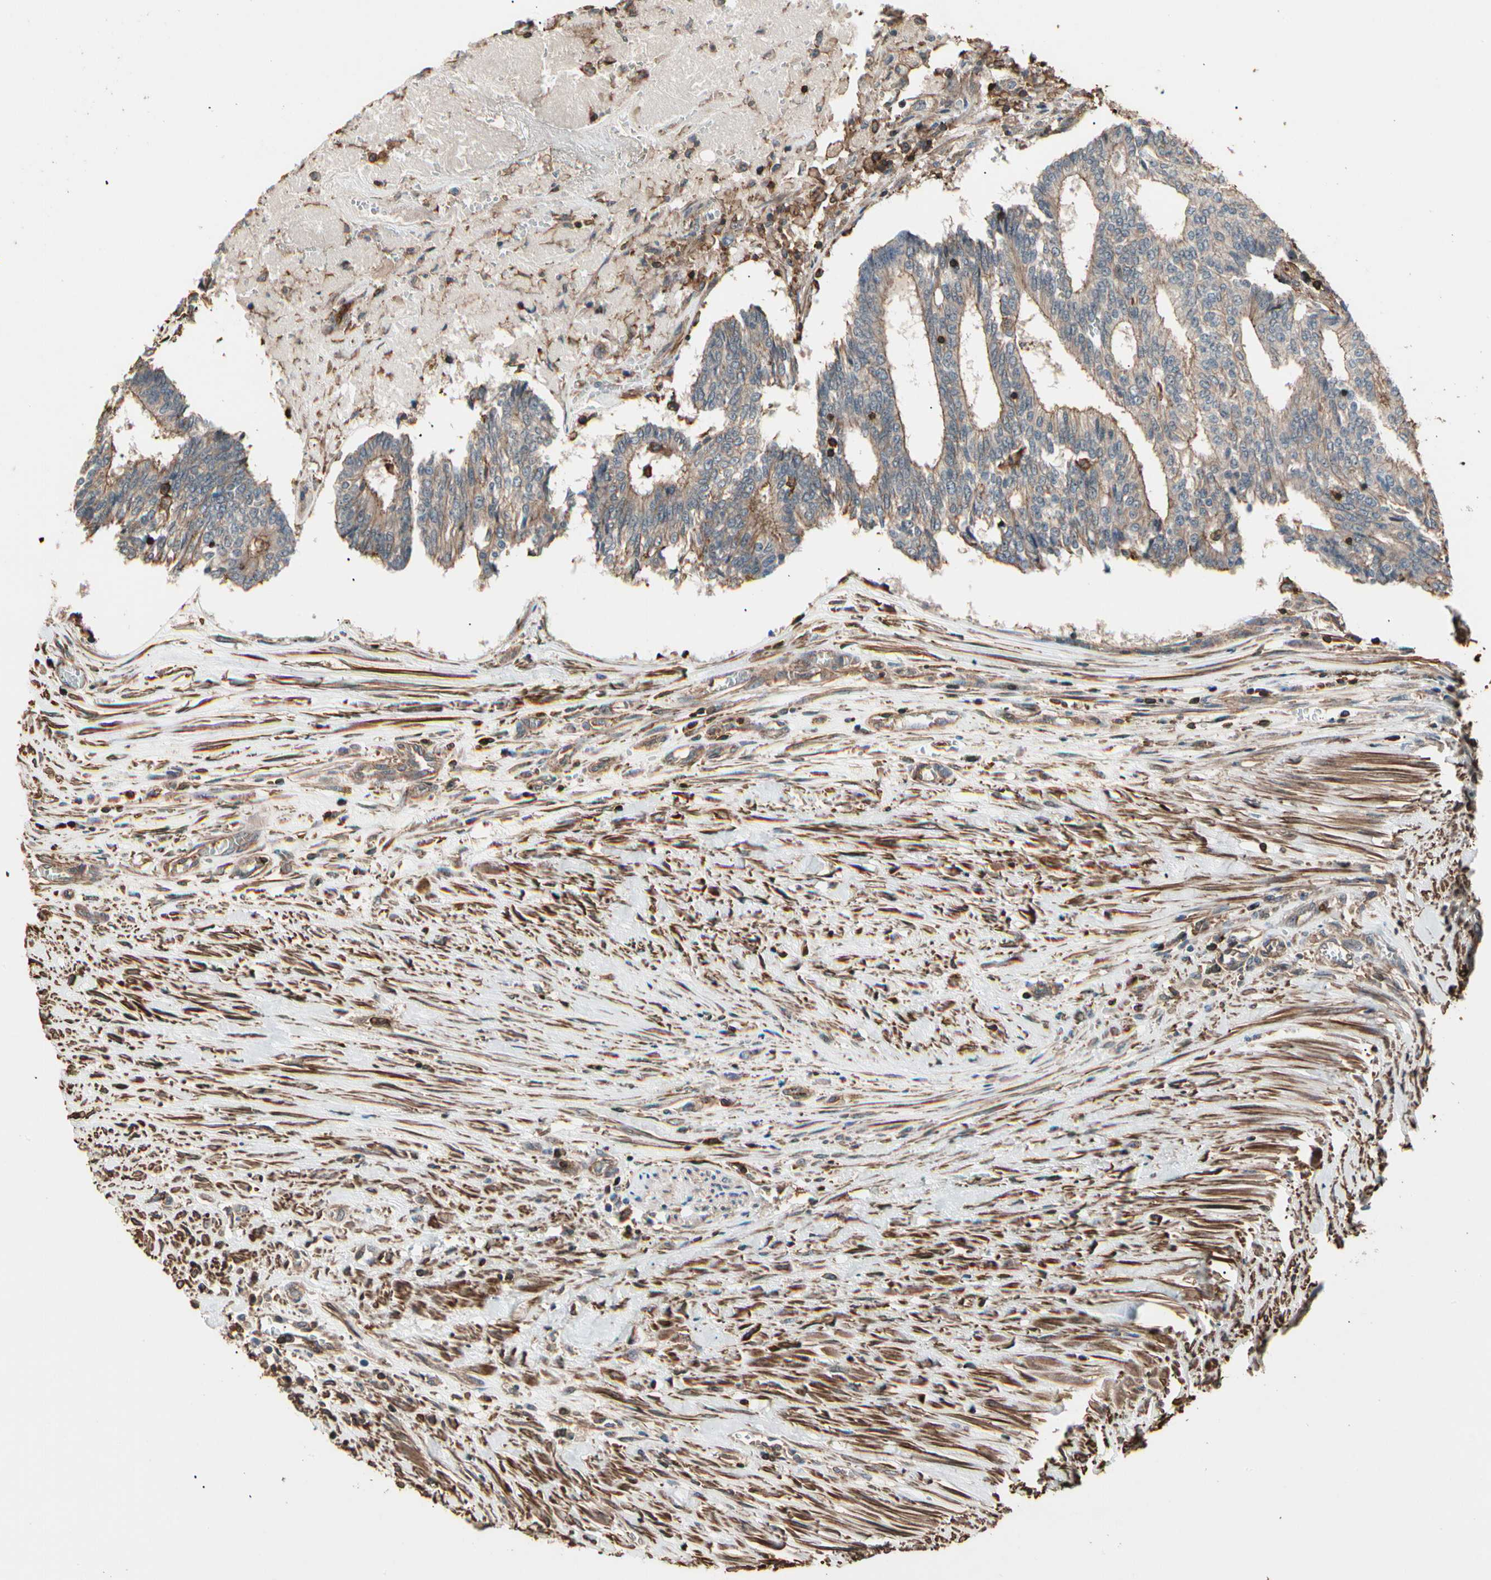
{"staining": {"intensity": "weak", "quantity": ">75%", "location": "cytoplasmic/membranous"}, "tissue": "prostate cancer", "cell_type": "Tumor cells", "image_type": "cancer", "snomed": [{"axis": "morphology", "description": "Adenocarcinoma, High grade"}, {"axis": "topography", "description": "Prostate"}], "caption": "IHC staining of high-grade adenocarcinoma (prostate), which exhibits low levels of weak cytoplasmic/membranous staining in approximately >75% of tumor cells indicating weak cytoplasmic/membranous protein positivity. The staining was performed using DAB (brown) for protein detection and nuclei were counterstained in hematoxylin (blue).", "gene": "MAPK13", "patient": {"sex": "male", "age": 55}}